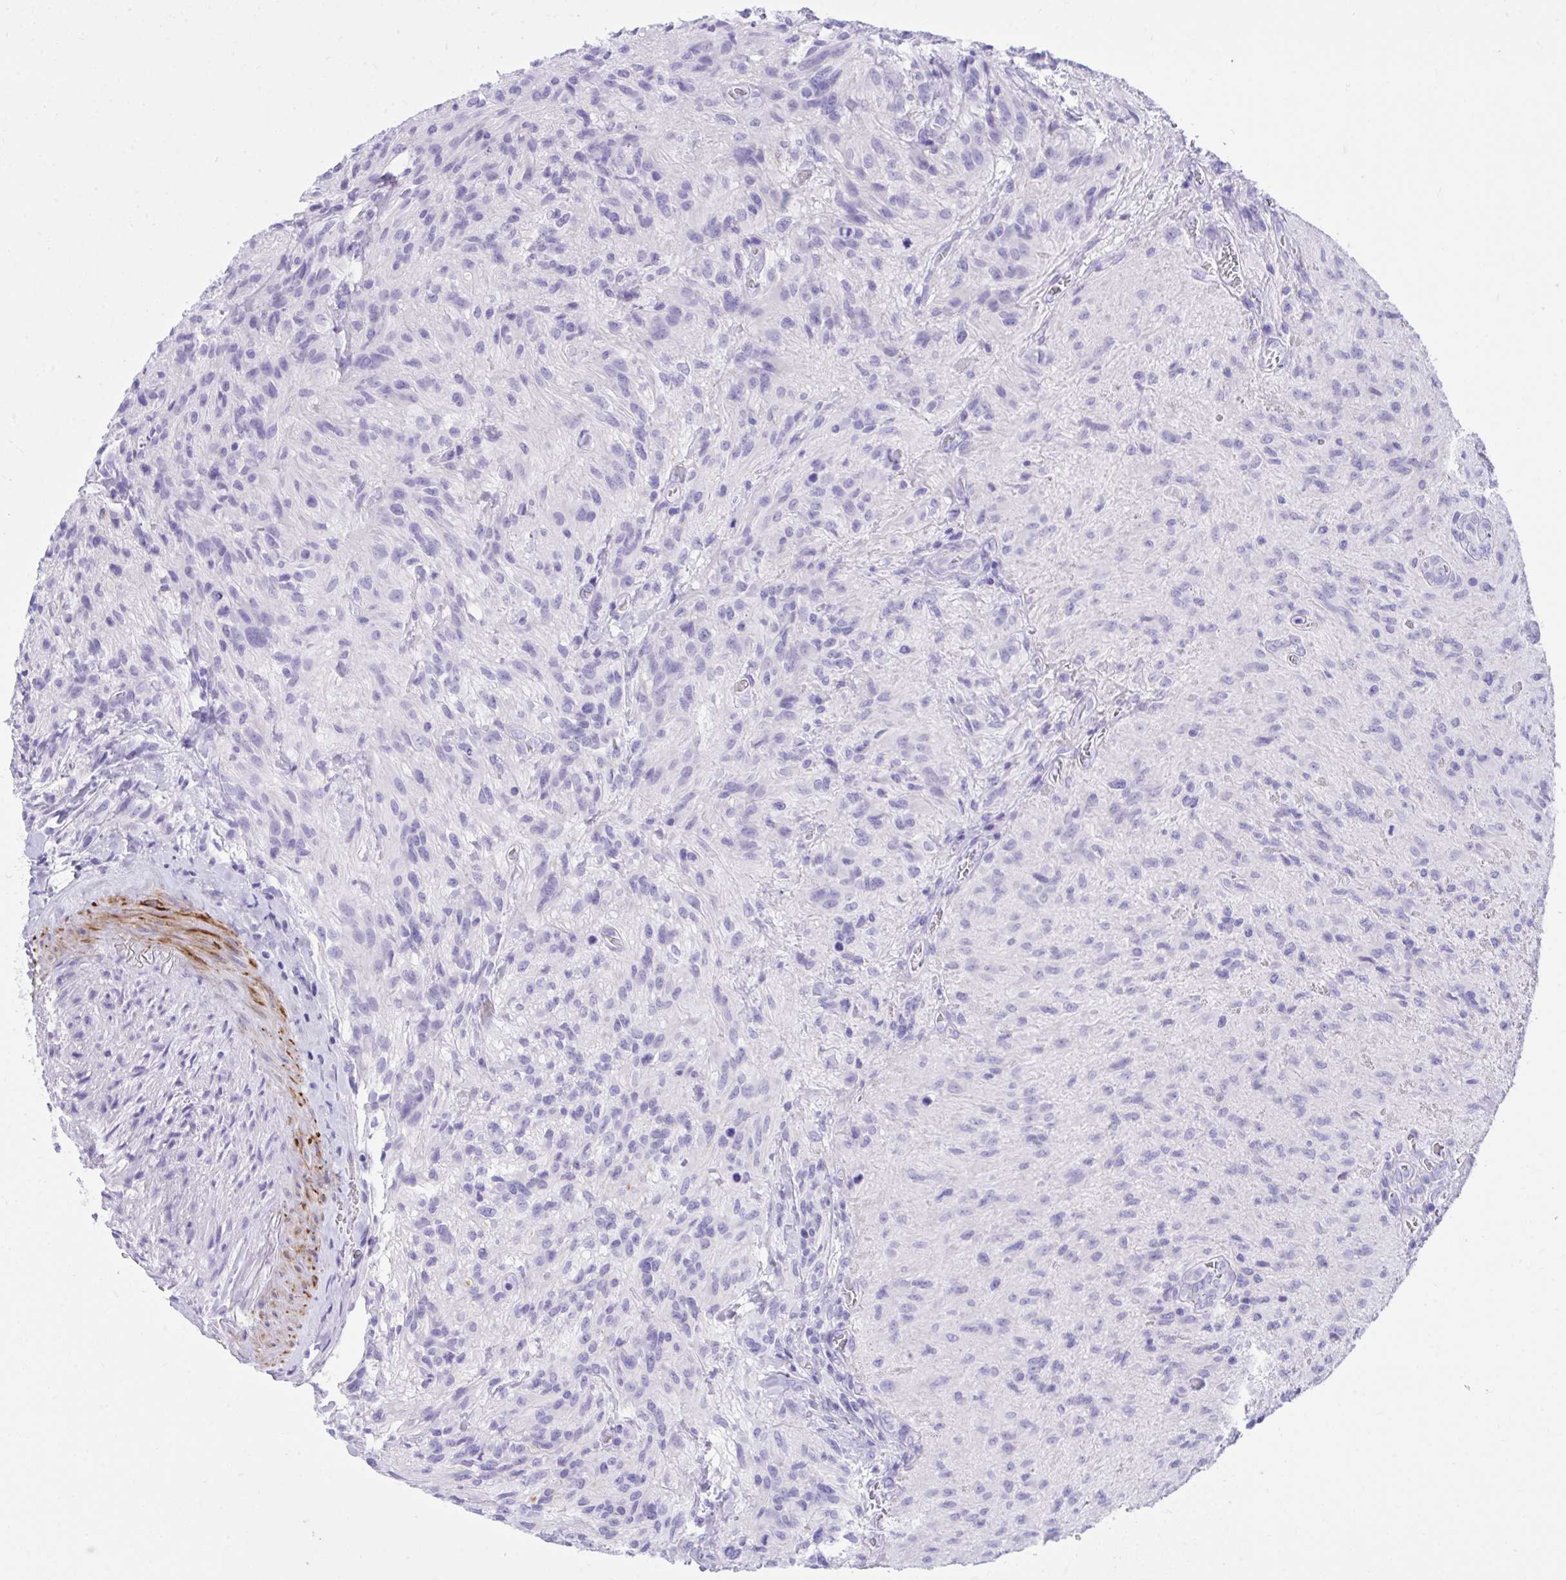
{"staining": {"intensity": "negative", "quantity": "none", "location": "none"}, "tissue": "glioma", "cell_type": "Tumor cells", "image_type": "cancer", "snomed": [{"axis": "morphology", "description": "Glioma, malignant, High grade"}, {"axis": "topography", "description": "Brain"}], "caption": "This is a histopathology image of IHC staining of glioma, which shows no positivity in tumor cells. (Brightfield microscopy of DAB IHC at high magnification).", "gene": "KCNN4", "patient": {"sex": "male", "age": 47}}